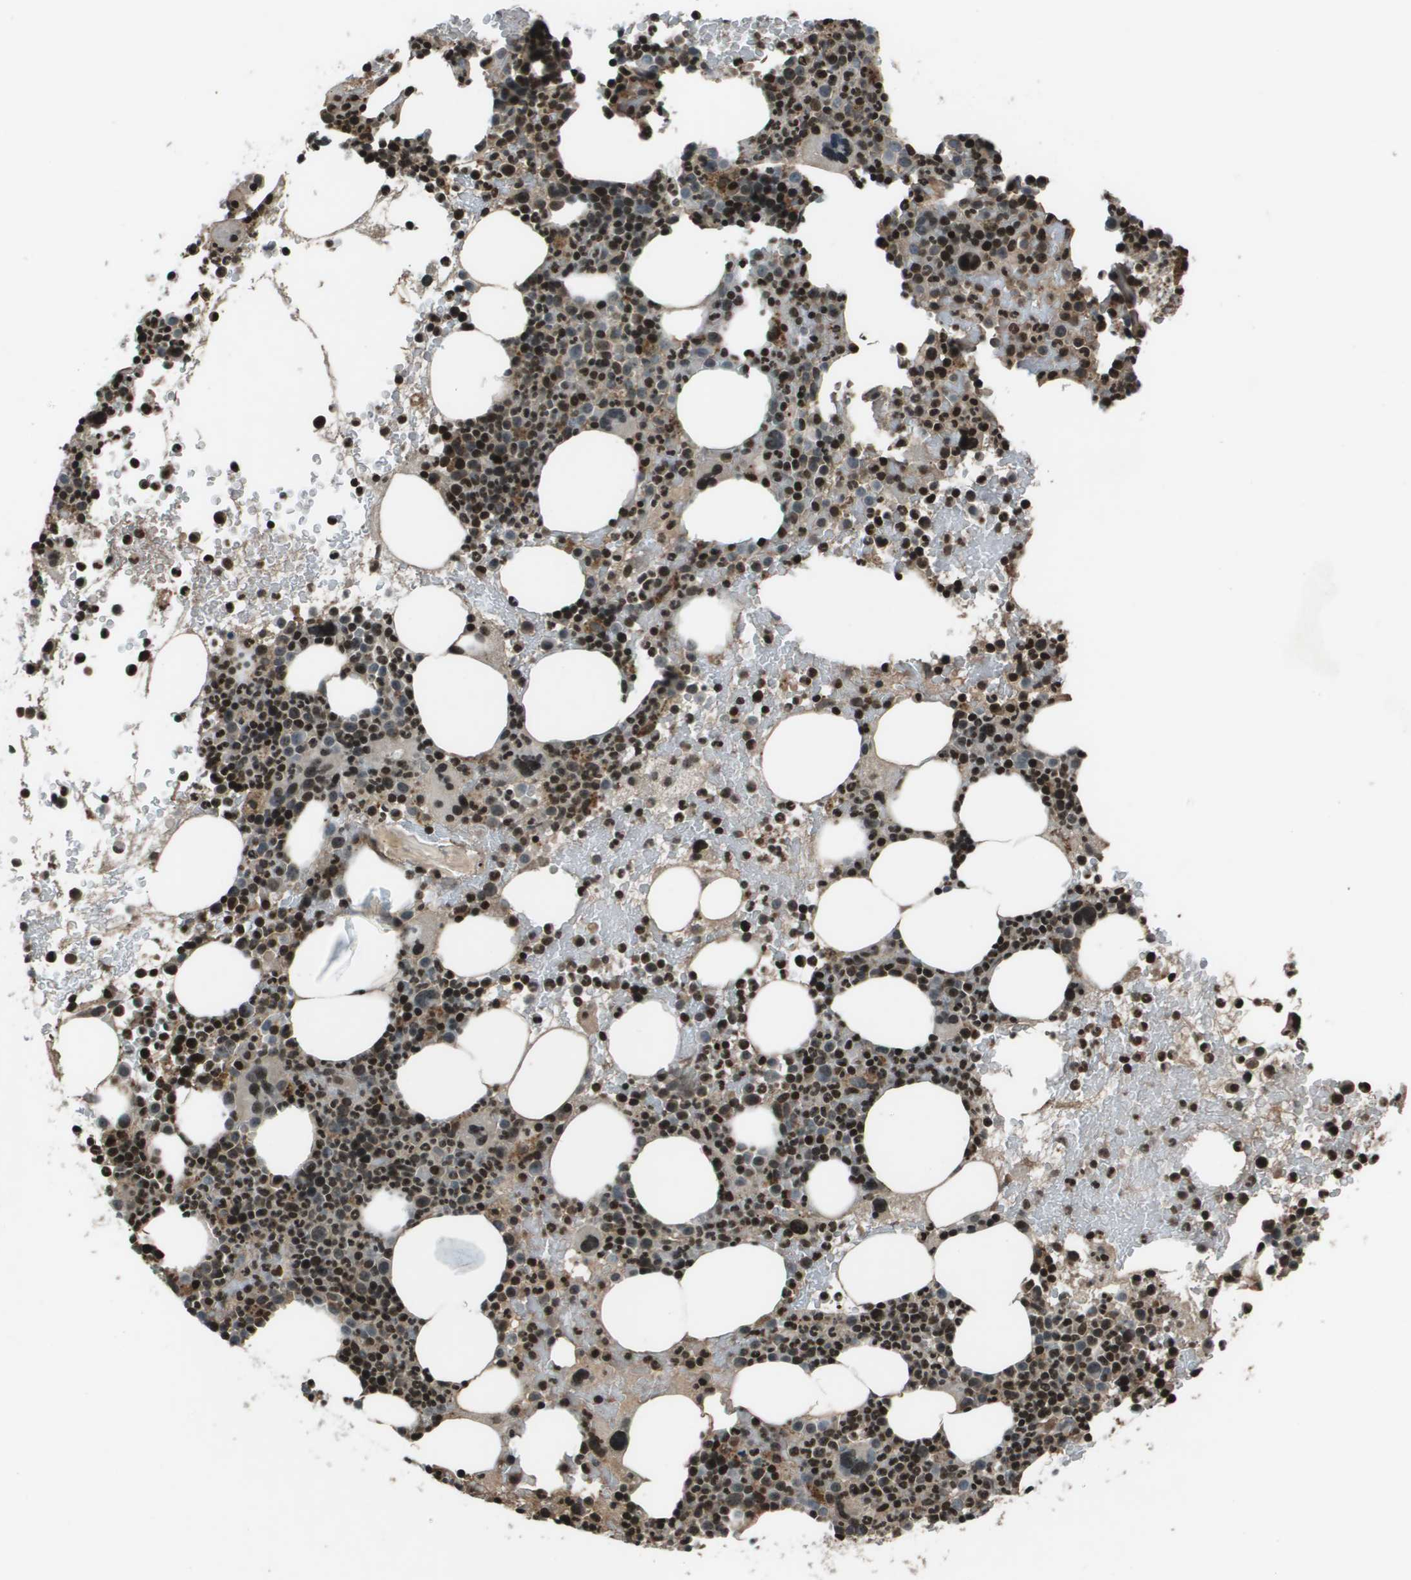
{"staining": {"intensity": "strong", "quantity": "25%-75%", "location": "cytoplasmic/membranous,nuclear"}, "tissue": "bone marrow", "cell_type": "Hematopoietic cells", "image_type": "normal", "snomed": [{"axis": "morphology", "description": "Normal tissue, NOS"}, {"axis": "morphology", "description": "Inflammation, NOS"}, {"axis": "topography", "description": "Bone marrow"}], "caption": "Bone marrow stained with IHC reveals strong cytoplasmic/membranous,nuclear positivity in about 25%-75% of hematopoietic cells. (DAB (3,3'-diaminobenzidine) = brown stain, brightfield microscopy at high magnification).", "gene": "CXCL12", "patient": {"sex": "male", "age": 73}}